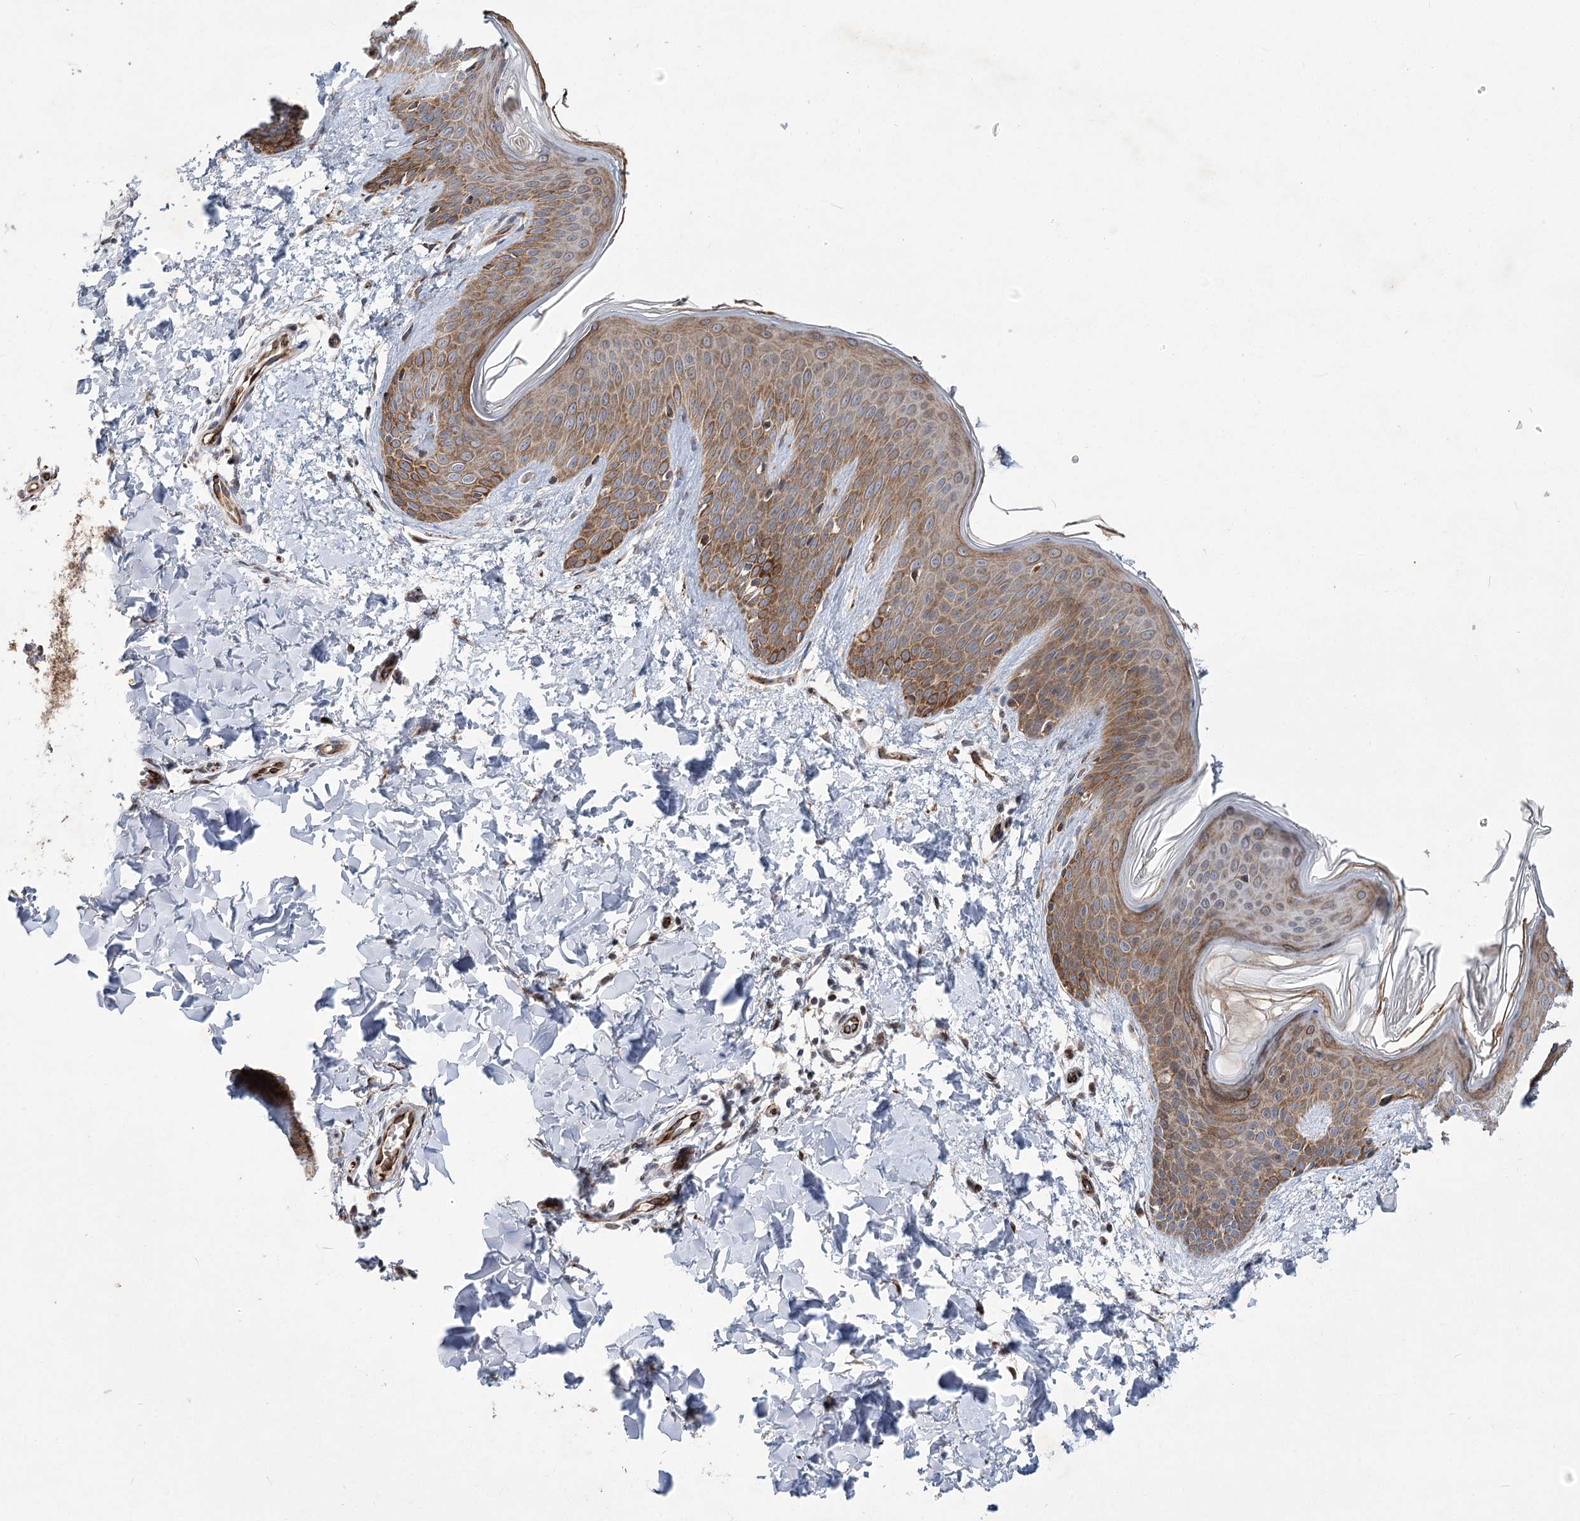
{"staining": {"intensity": "weak", "quantity": ">75%", "location": "cytoplasmic/membranous"}, "tissue": "skin", "cell_type": "Fibroblasts", "image_type": "normal", "snomed": [{"axis": "morphology", "description": "Normal tissue, NOS"}, {"axis": "topography", "description": "Skin"}], "caption": "Skin stained with immunohistochemistry displays weak cytoplasmic/membranous staining in approximately >75% of fibroblasts. (brown staining indicates protein expression, while blue staining denotes nuclei).", "gene": "GCNT4", "patient": {"sex": "male", "age": 36}}